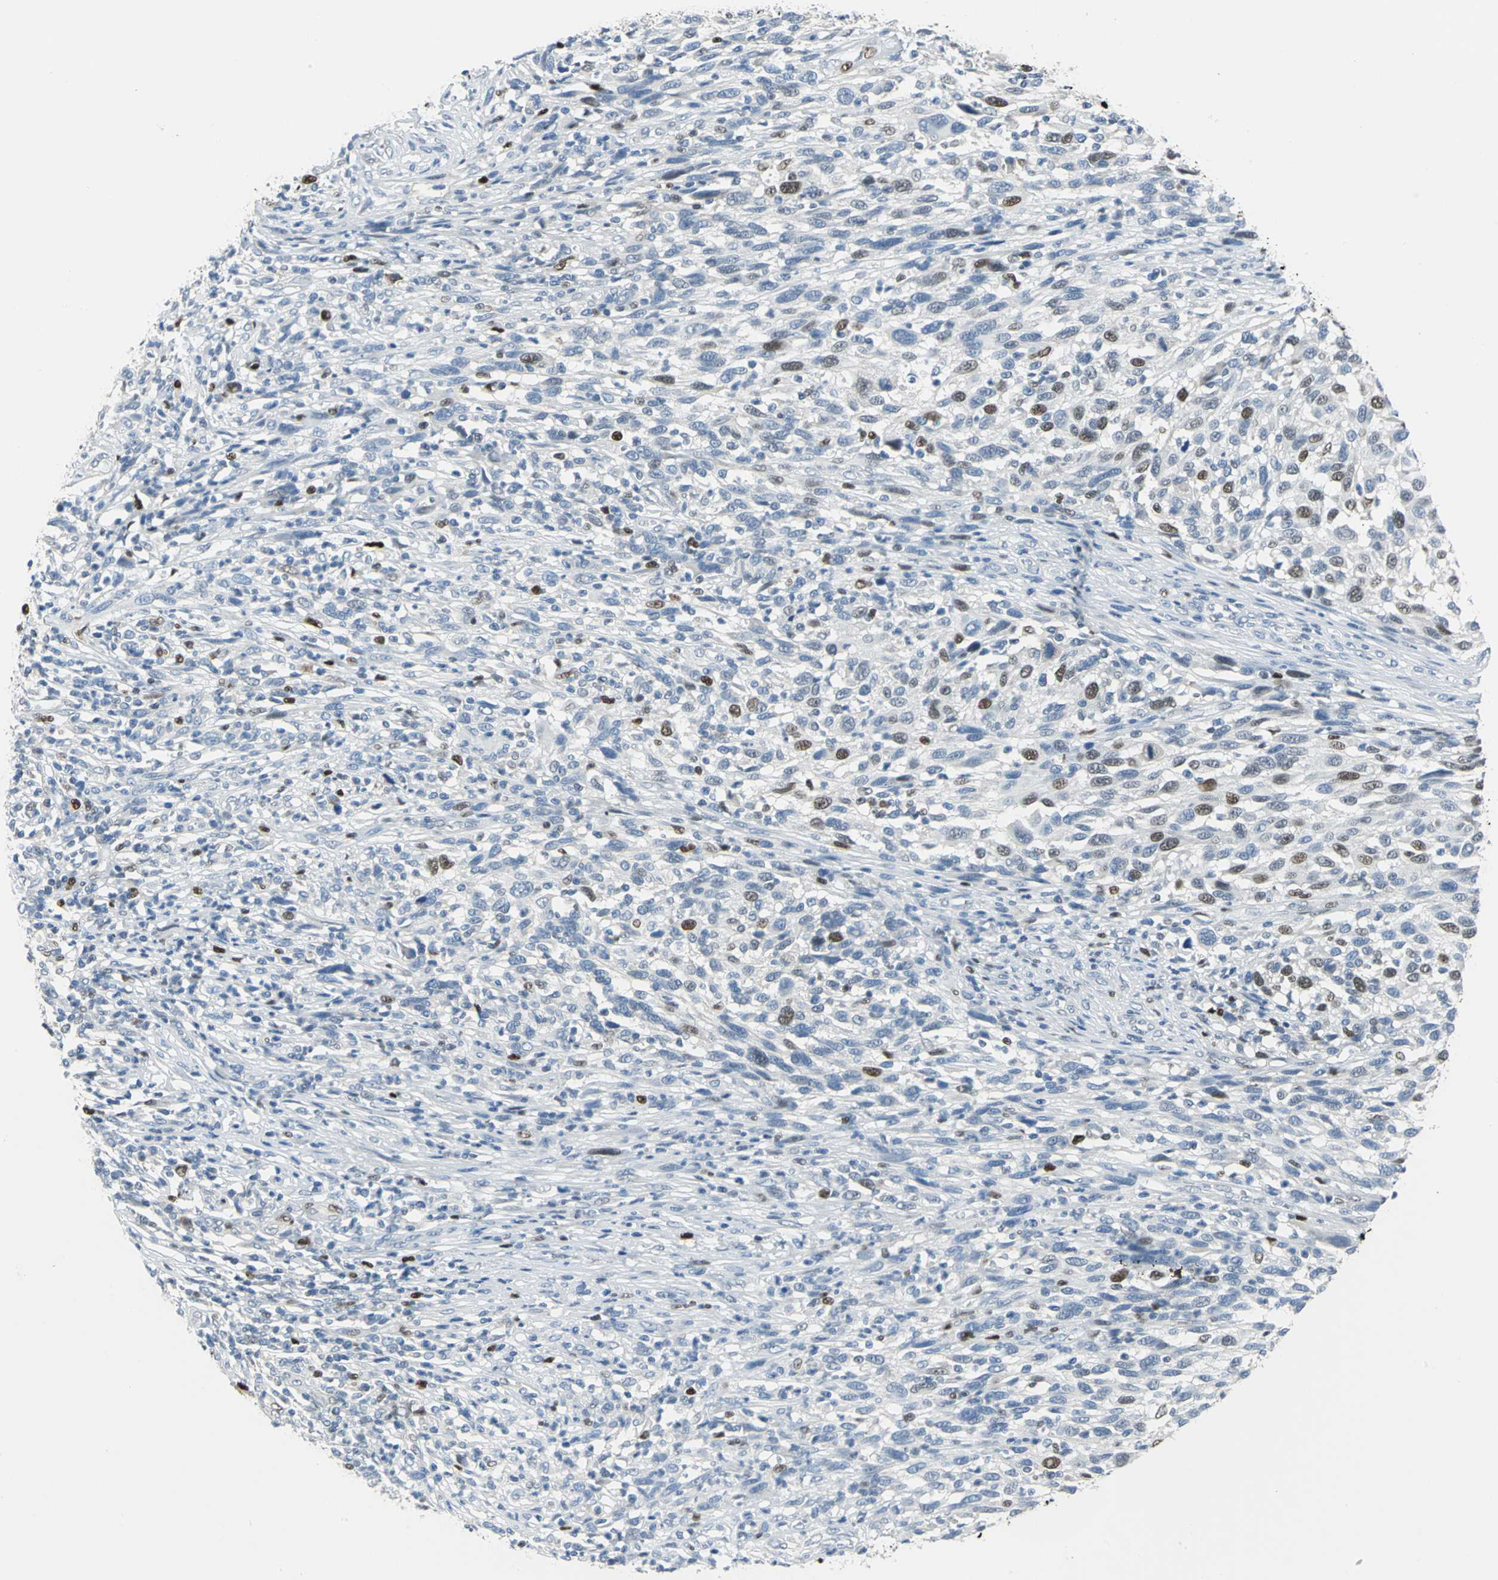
{"staining": {"intensity": "moderate", "quantity": "<25%", "location": "nuclear"}, "tissue": "melanoma", "cell_type": "Tumor cells", "image_type": "cancer", "snomed": [{"axis": "morphology", "description": "Malignant melanoma, Metastatic site"}, {"axis": "topography", "description": "Lymph node"}], "caption": "Immunohistochemistry (IHC) photomicrograph of melanoma stained for a protein (brown), which displays low levels of moderate nuclear positivity in approximately <25% of tumor cells.", "gene": "MCM3", "patient": {"sex": "male", "age": 61}}